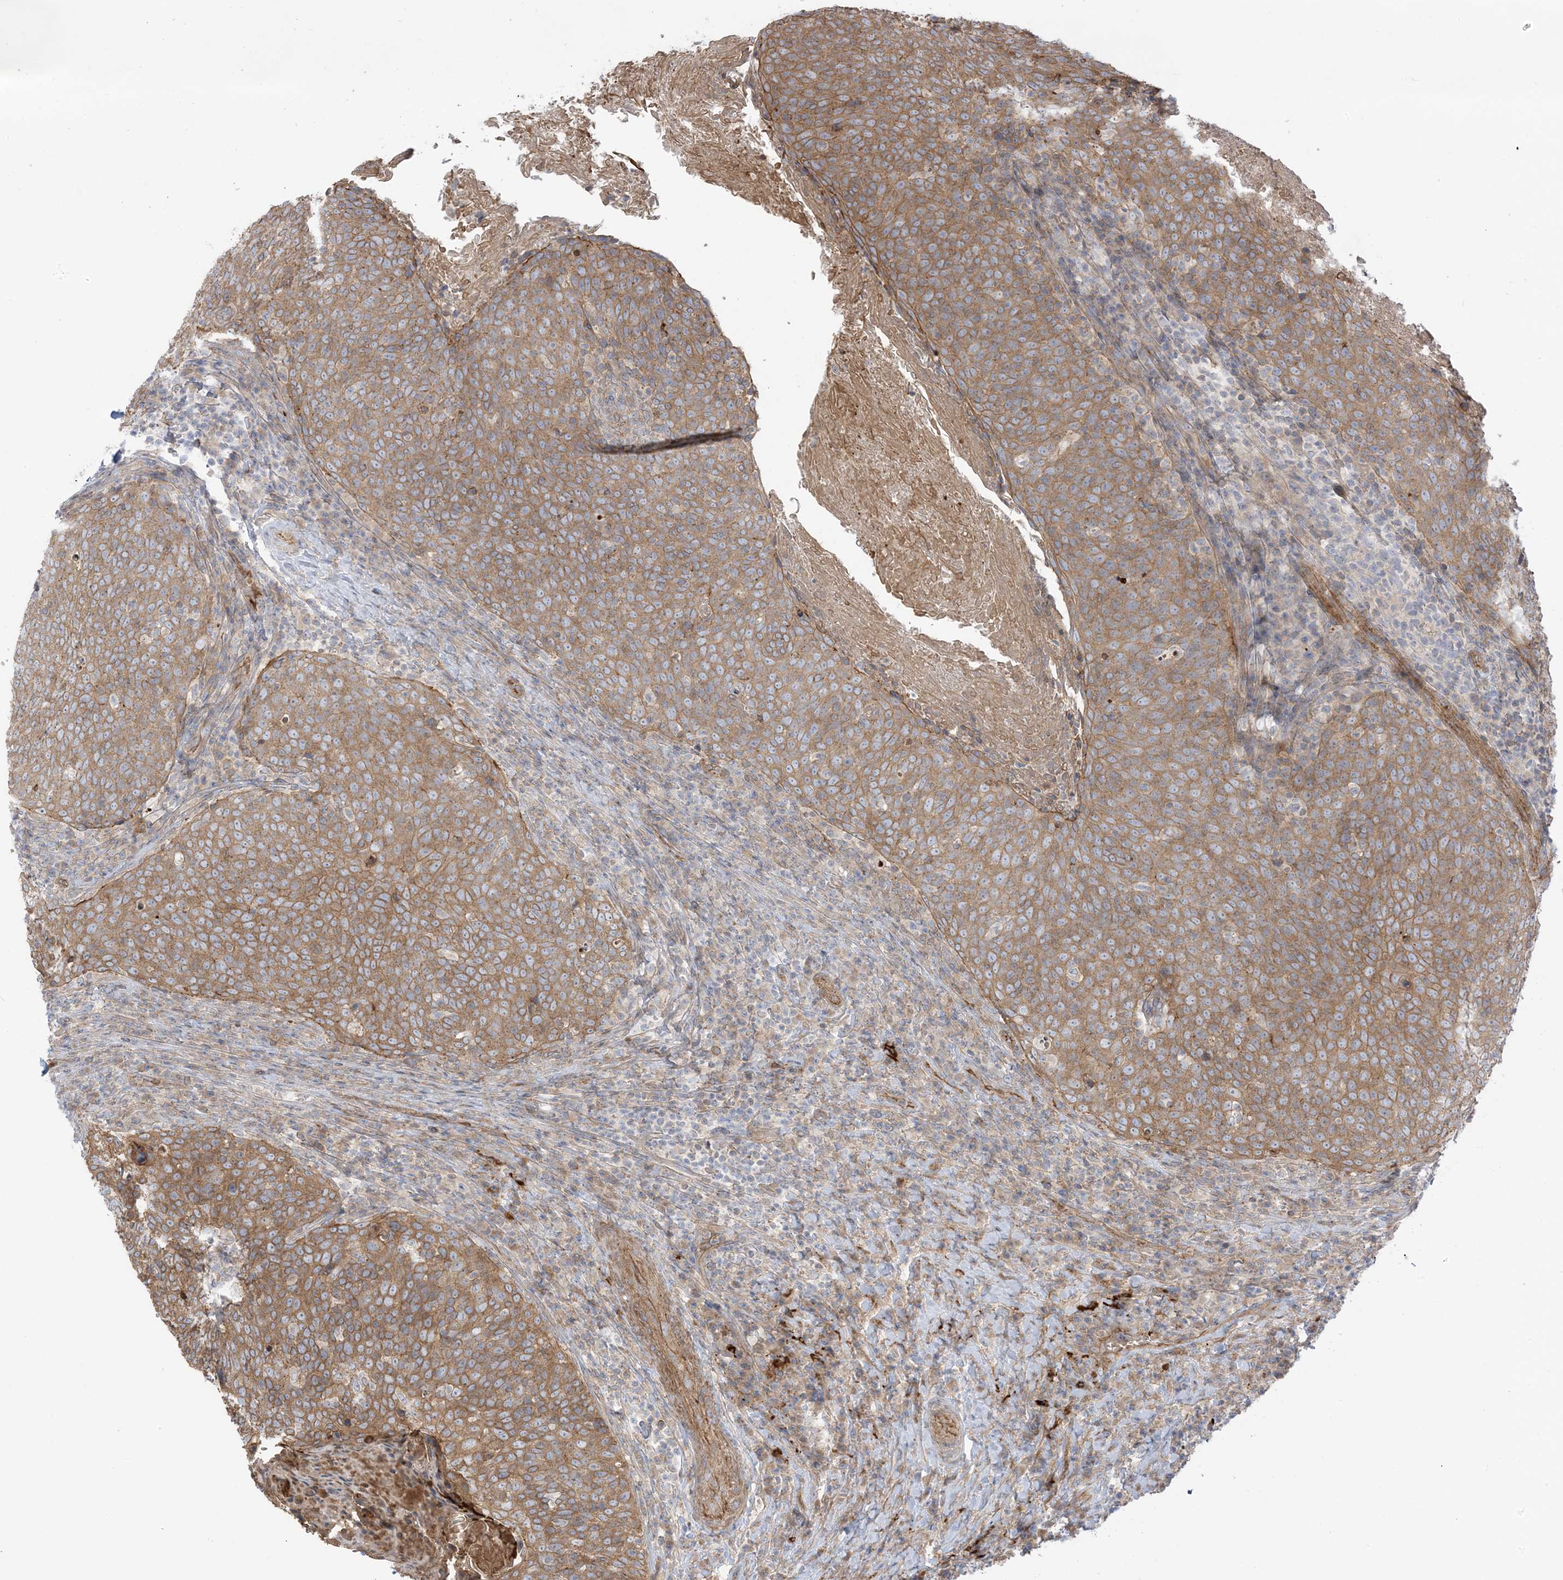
{"staining": {"intensity": "moderate", "quantity": ">75%", "location": "cytoplasmic/membranous"}, "tissue": "head and neck cancer", "cell_type": "Tumor cells", "image_type": "cancer", "snomed": [{"axis": "morphology", "description": "Squamous cell carcinoma, NOS"}, {"axis": "morphology", "description": "Squamous cell carcinoma, metastatic, NOS"}, {"axis": "topography", "description": "Lymph node"}, {"axis": "topography", "description": "Head-Neck"}], "caption": "Immunohistochemistry (DAB (3,3'-diaminobenzidine)) staining of head and neck cancer (squamous cell carcinoma) demonstrates moderate cytoplasmic/membranous protein staining in approximately >75% of tumor cells.", "gene": "ICMT", "patient": {"sex": "male", "age": 62}}